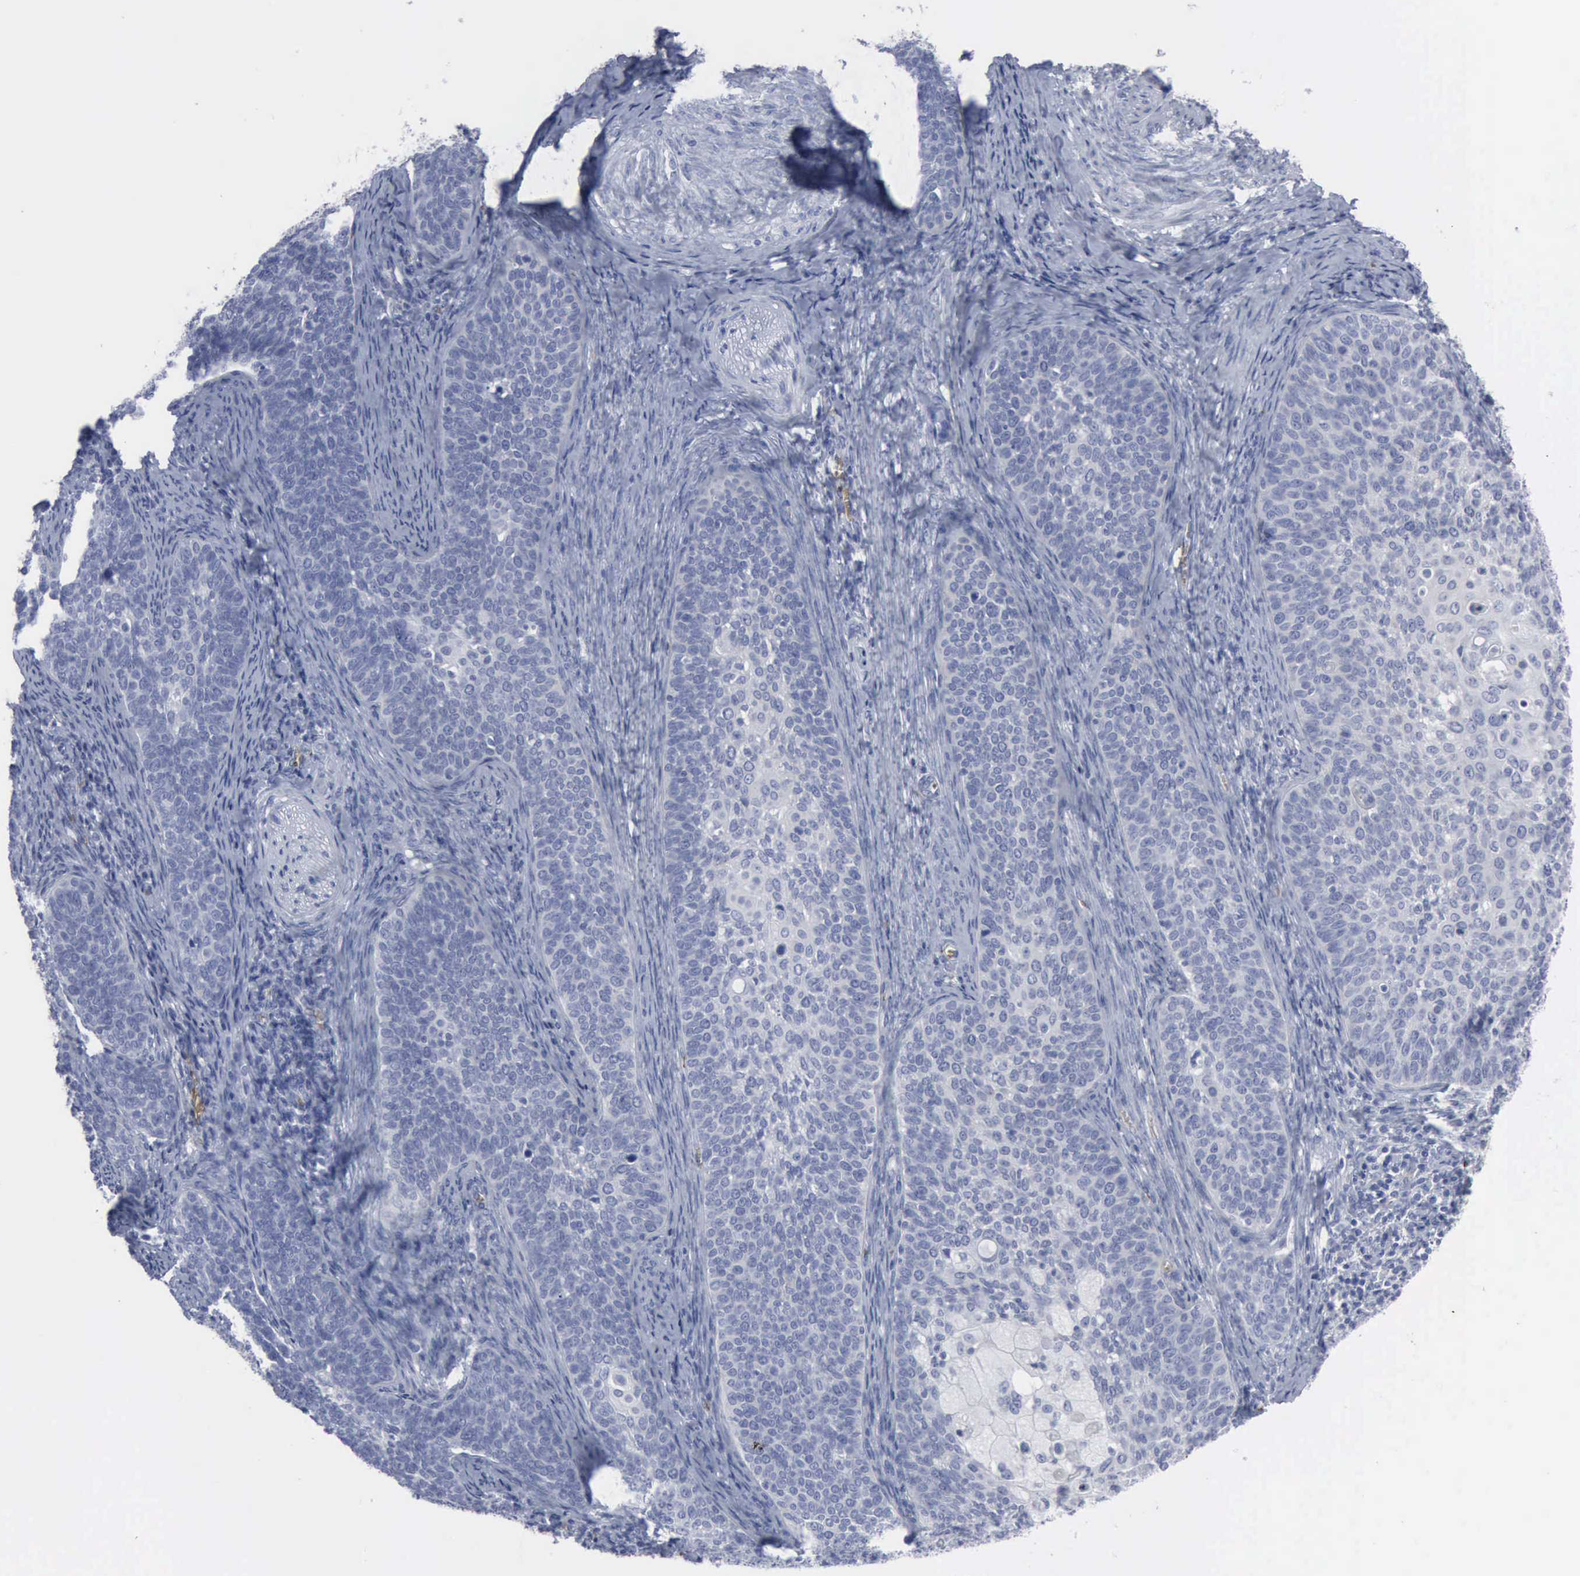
{"staining": {"intensity": "negative", "quantity": "none", "location": "none"}, "tissue": "cervical cancer", "cell_type": "Tumor cells", "image_type": "cancer", "snomed": [{"axis": "morphology", "description": "Squamous cell carcinoma, NOS"}, {"axis": "topography", "description": "Cervix"}], "caption": "Tumor cells show no significant positivity in cervical cancer (squamous cell carcinoma).", "gene": "TGFB1", "patient": {"sex": "female", "age": 33}}